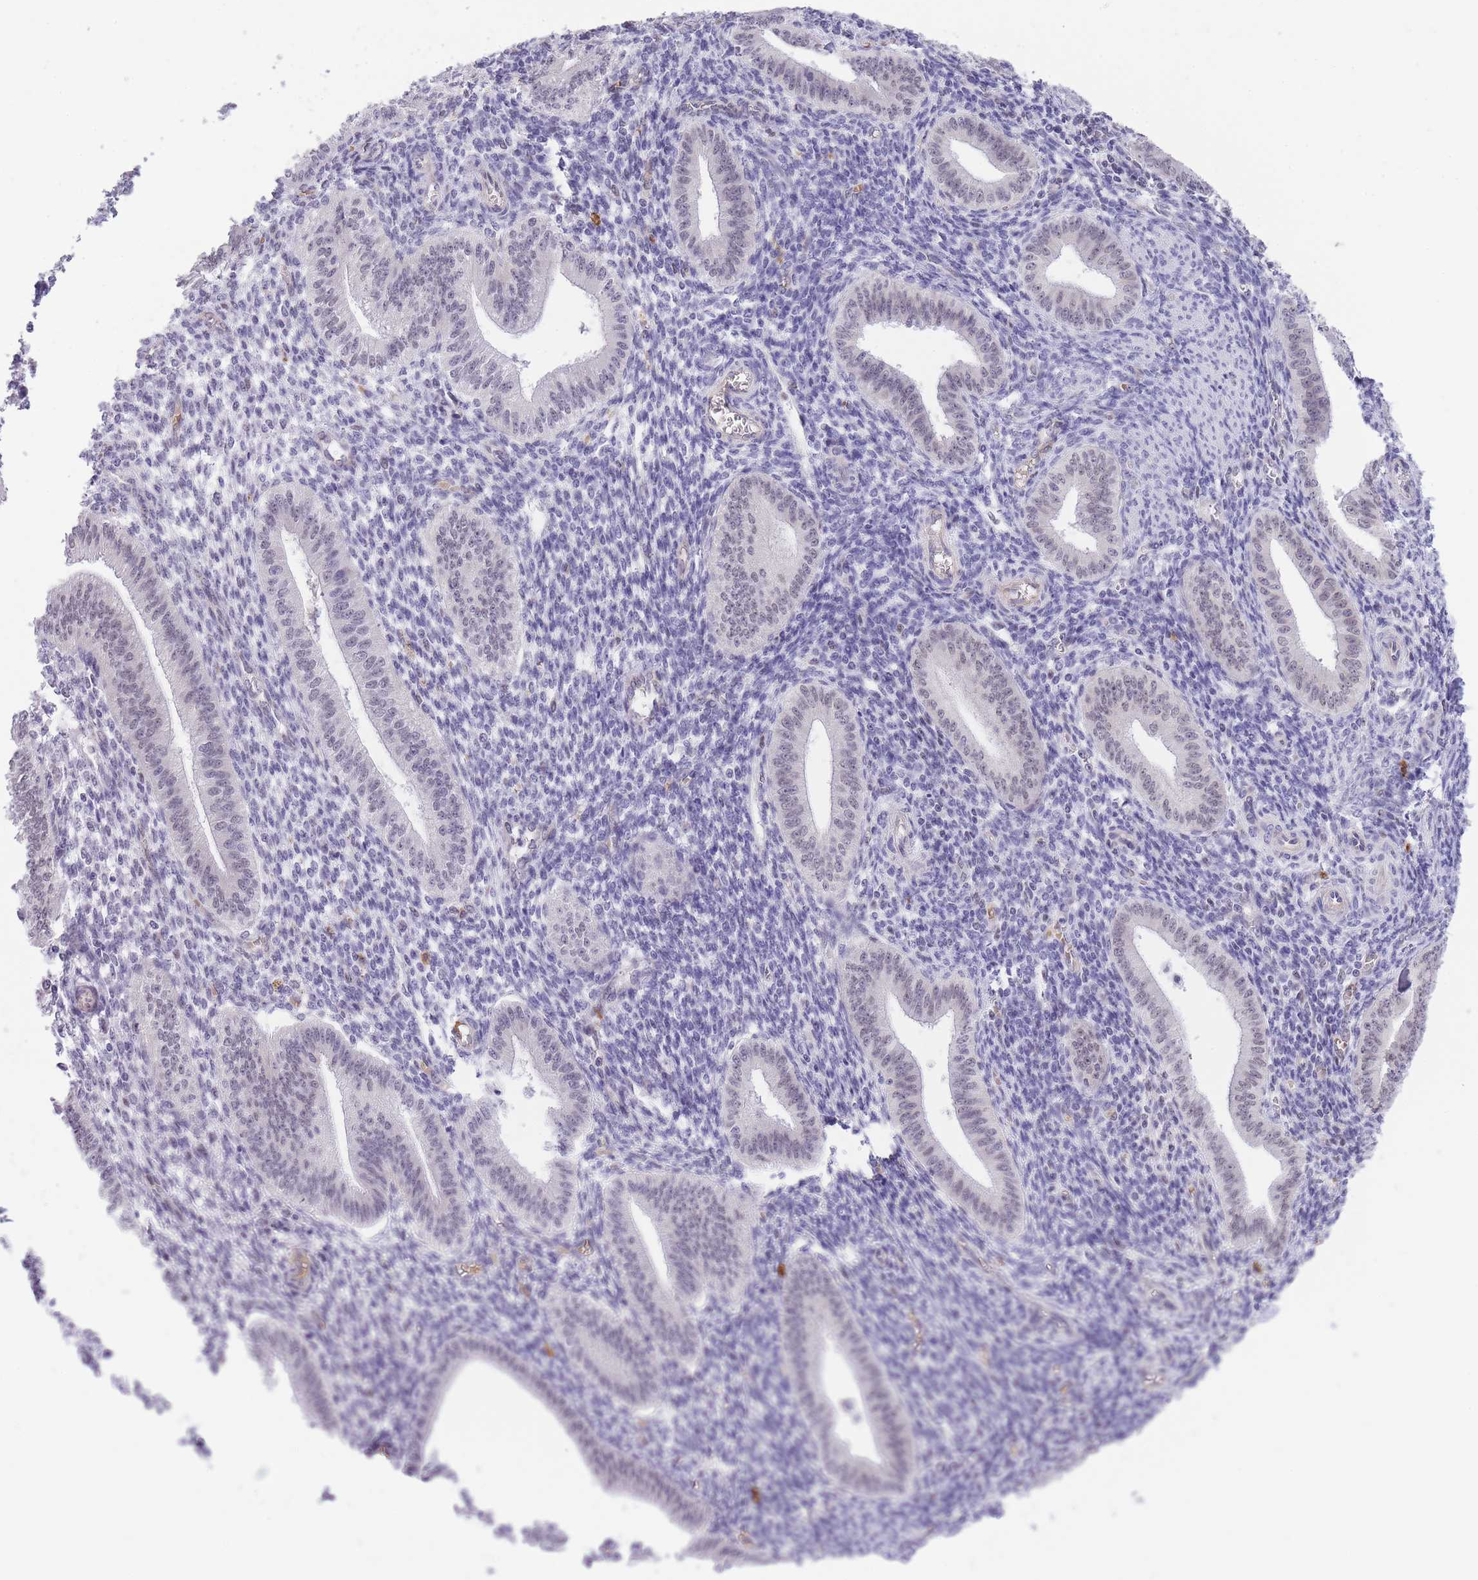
{"staining": {"intensity": "negative", "quantity": "none", "location": "none"}, "tissue": "endometrium", "cell_type": "Cells in endometrial stroma", "image_type": "normal", "snomed": [{"axis": "morphology", "description": "Normal tissue, NOS"}, {"axis": "topography", "description": "Endometrium"}], "caption": "A high-resolution image shows immunohistochemistry (IHC) staining of benign endometrium, which reveals no significant staining in cells in endometrial stroma.", "gene": "MEIOSIN", "patient": {"sex": "female", "age": 34}}